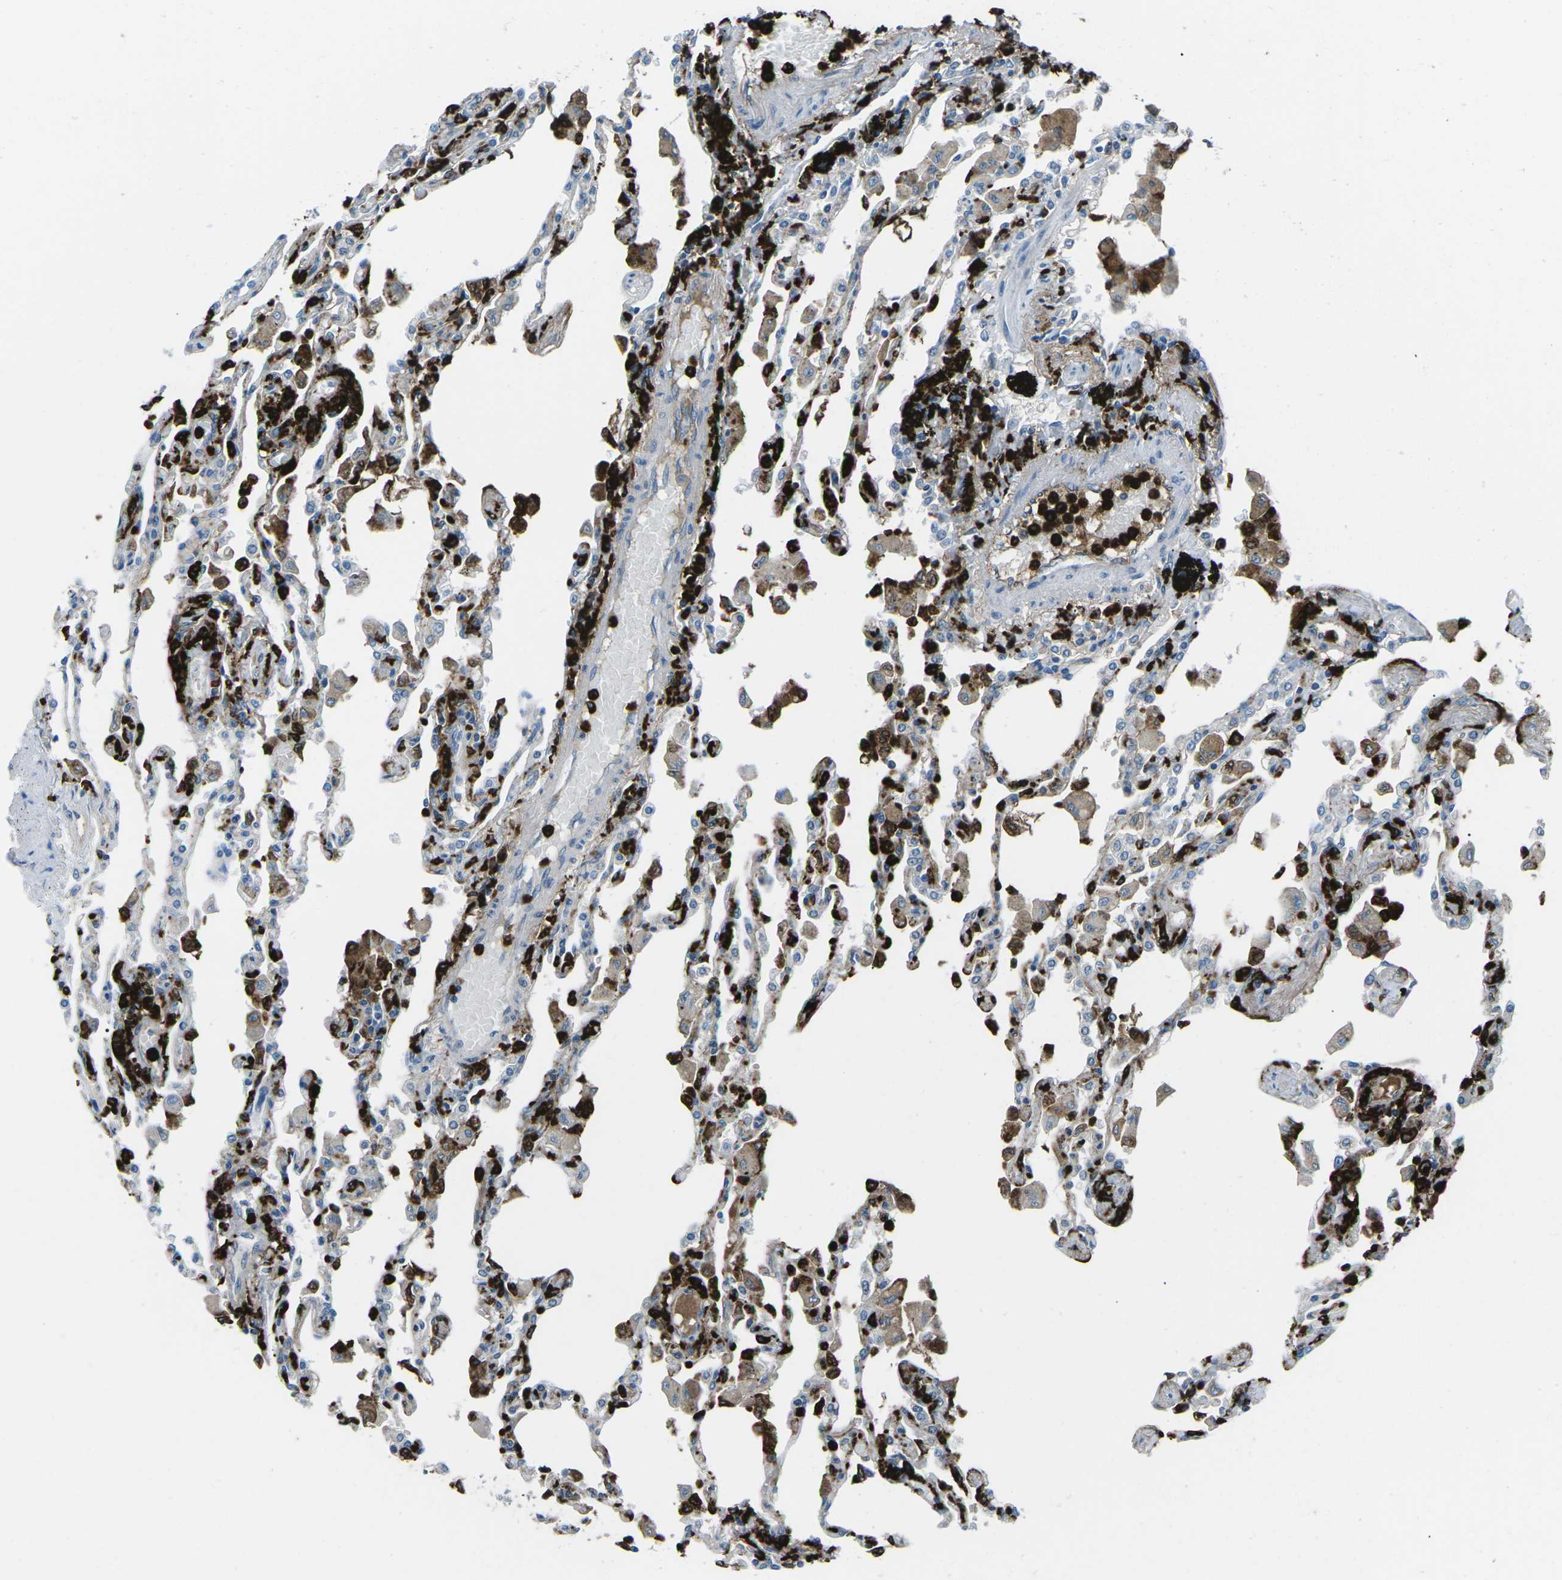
{"staining": {"intensity": "moderate", "quantity": "25%-75%", "location": "cytoplasmic/membranous"}, "tissue": "lung", "cell_type": "Alveolar cells", "image_type": "normal", "snomed": [{"axis": "morphology", "description": "Normal tissue, NOS"}, {"axis": "topography", "description": "Bronchus"}, {"axis": "topography", "description": "Lung"}], "caption": "The photomicrograph displays immunohistochemical staining of unremarkable lung. There is moderate cytoplasmic/membranous positivity is seen in approximately 25%-75% of alveolar cells.", "gene": "FCN1", "patient": {"sex": "female", "age": 49}}